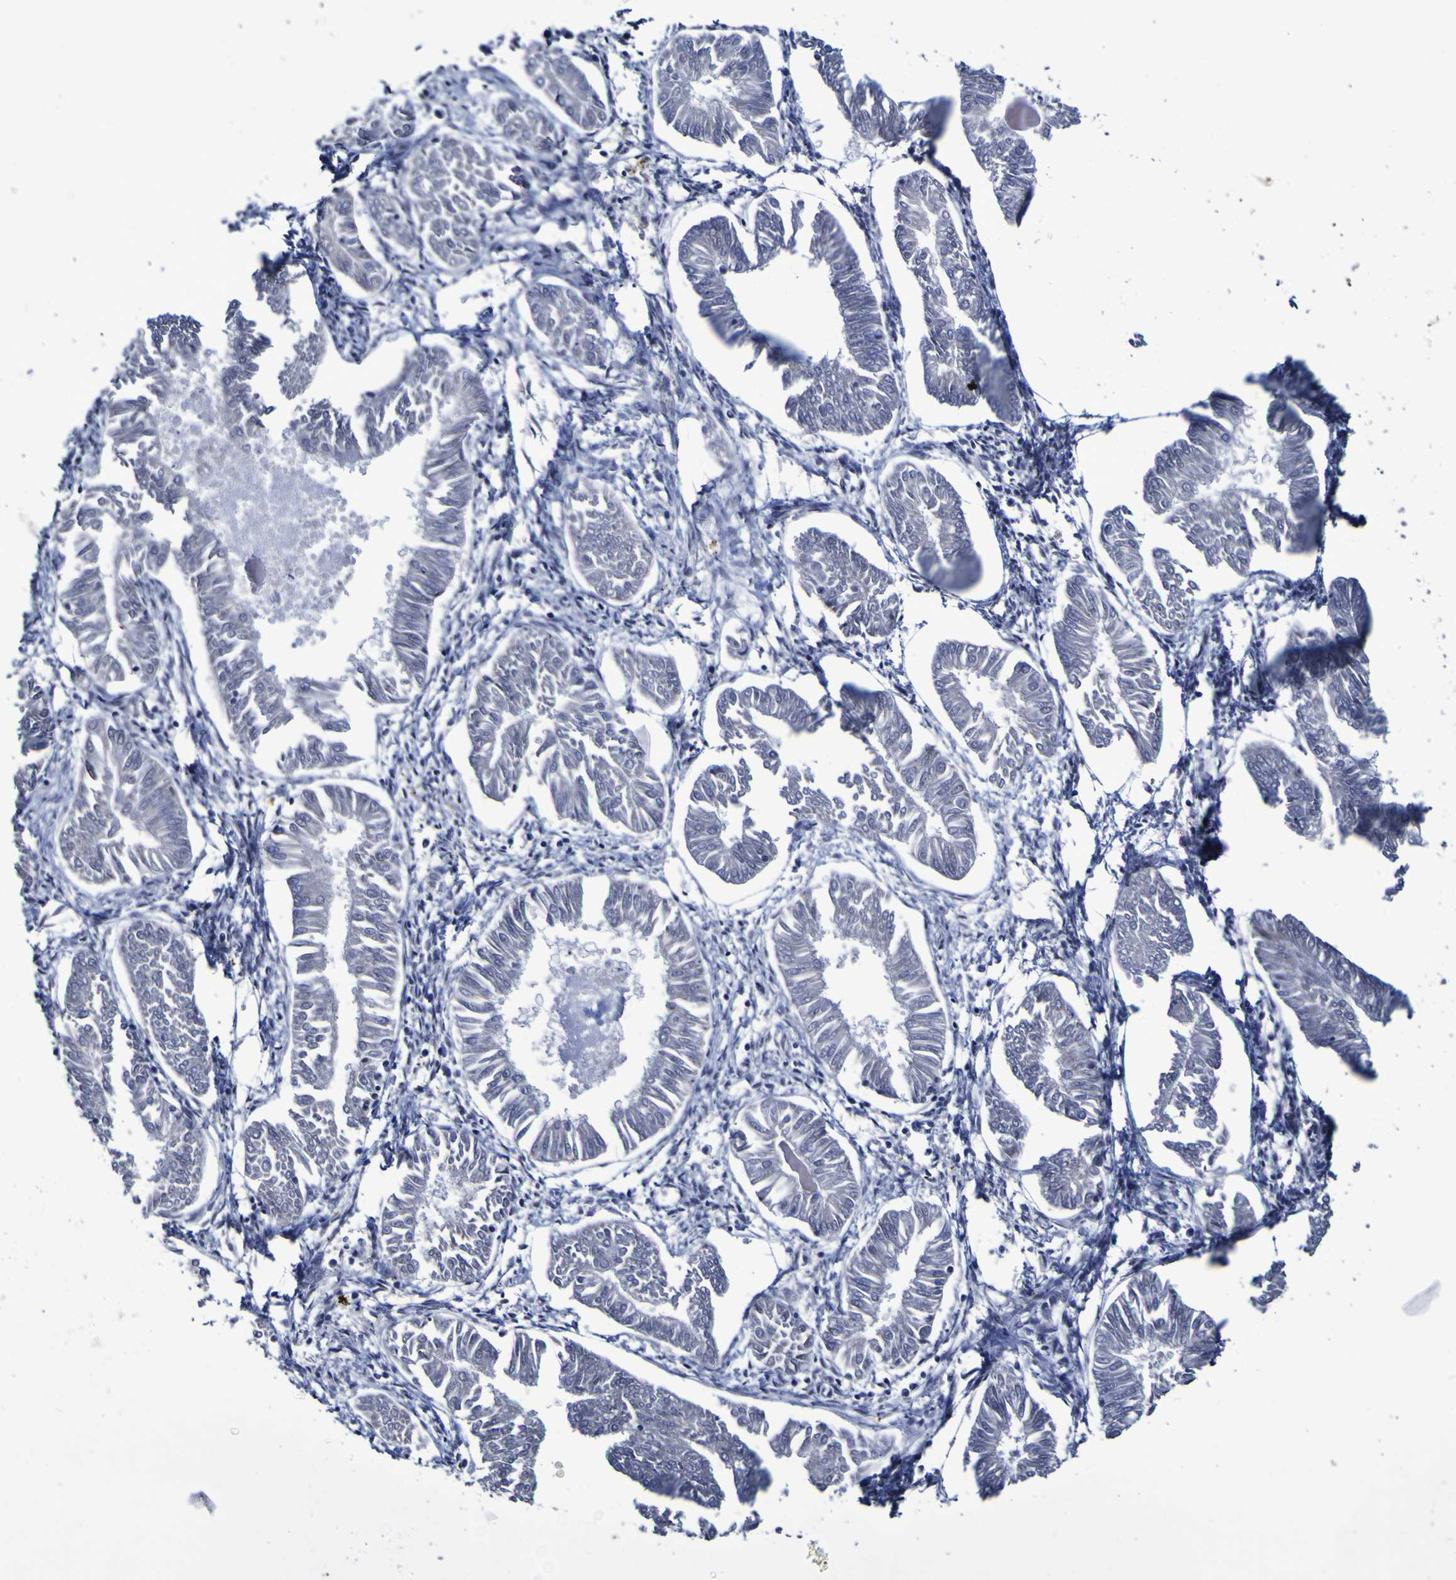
{"staining": {"intensity": "negative", "quantity": "none", "location": "none"}, "tissue": "endometrial cancer", "cell_type": "Tumor cells", "image_type": "cancer", "snomed": [{"axis": "morphology", "description": "Adenocarcinoma, NOS"}, {"axis": "topography", "description": "Endometrium"}], "caption": "This is an immunohistochemistry photomicrograph of endometrial adenocarcinoma. There is no expression in tumor cells.", "gene": "MBD3", "patient": {"sex": "female", "age": 53}}